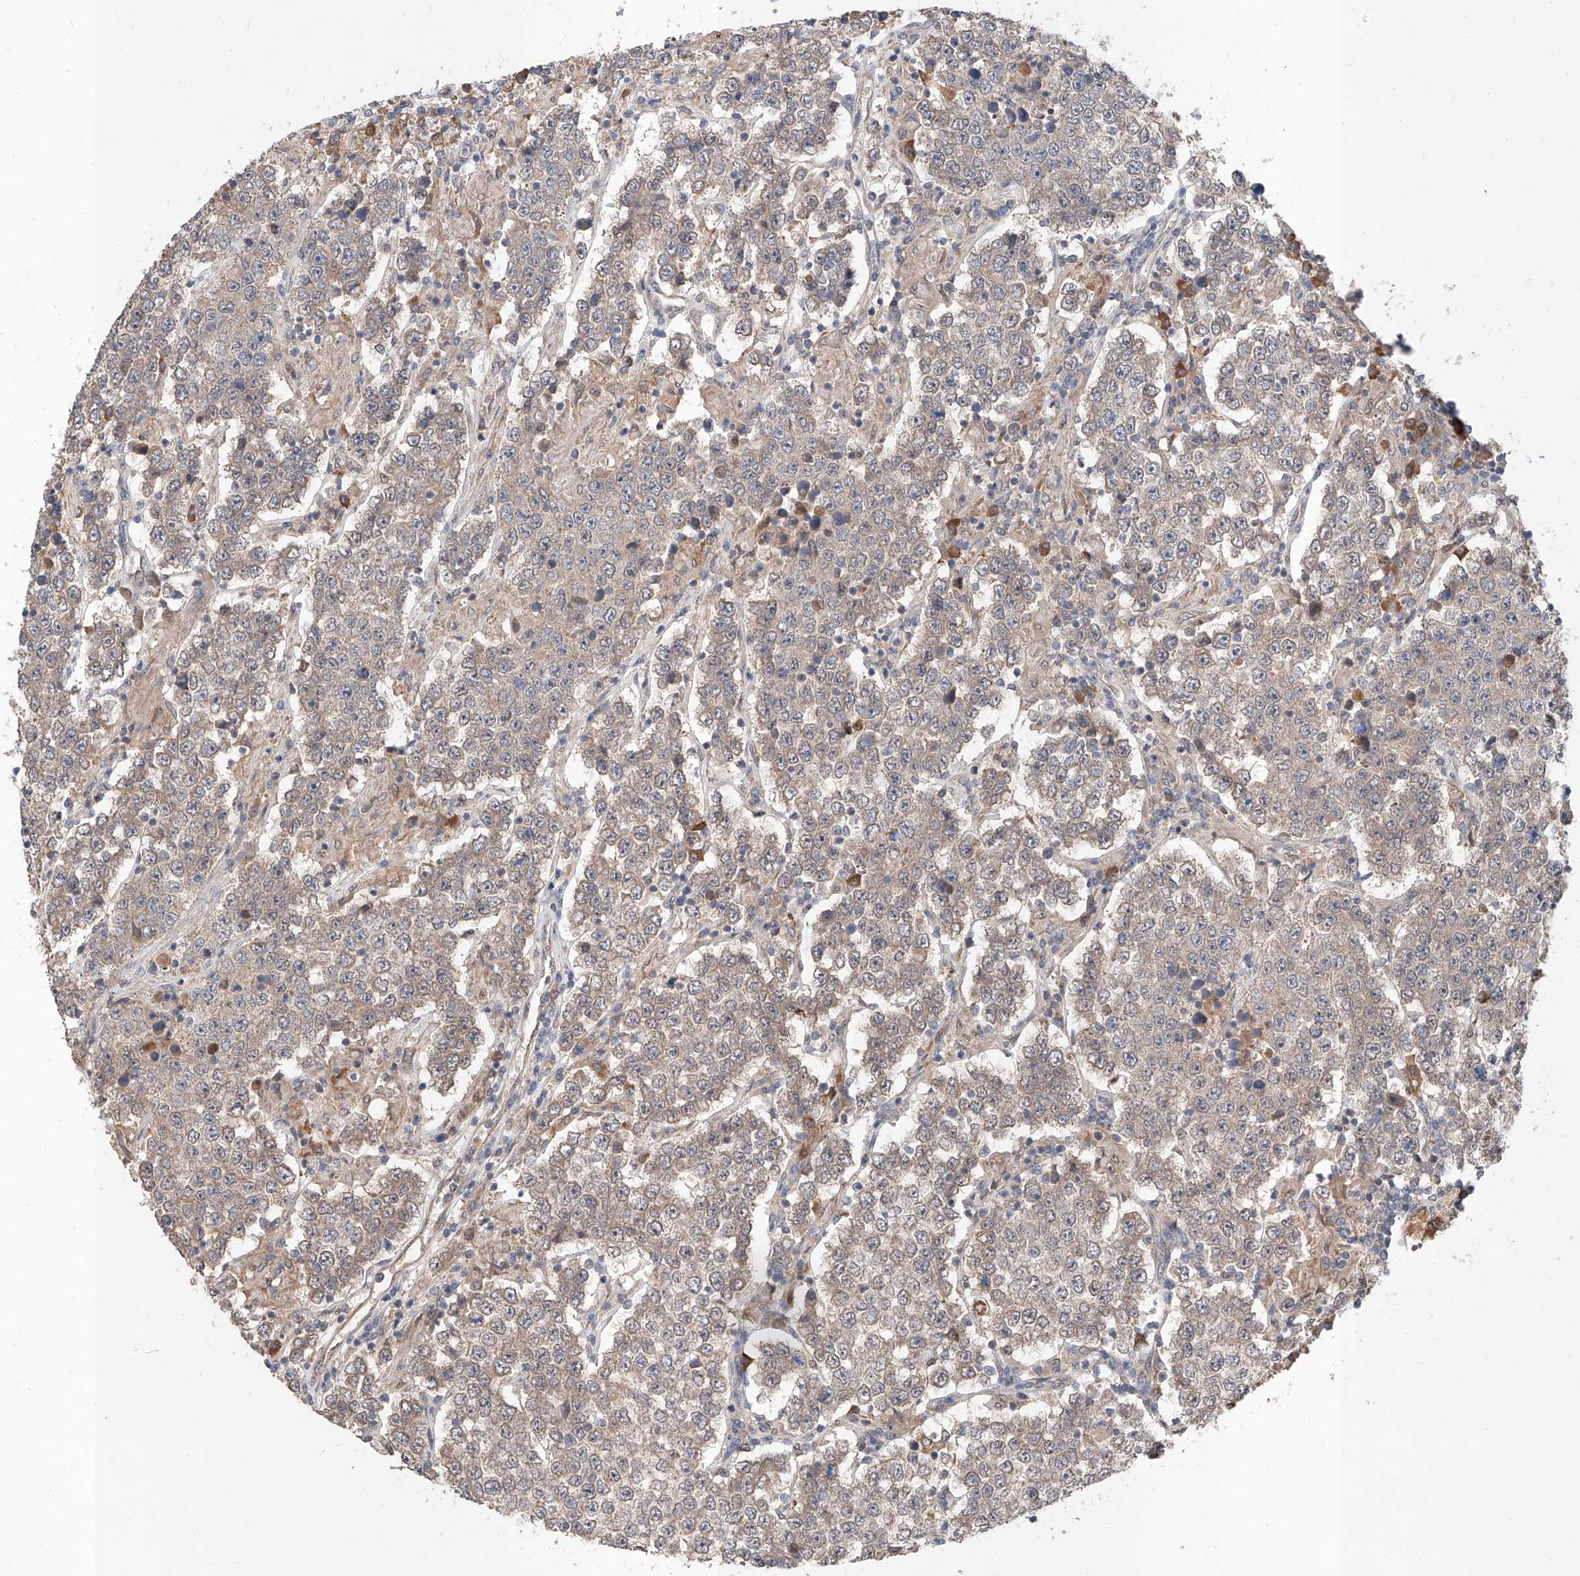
{"staining": {"intensity": "weak", "quantity": "<25%", "location": "nuclear"}, "tissue": "testis cancer", "cell_type": "Tumor cells", "image_type": "cancer", "snomed": [{"axis": "morphology", "description": "Normal tissue, NOS"}, {"axis": "morphology", "description": "Urothelial carcinoma, High grade"}, {"axis": "morphology", "description": "Seminoma, NOS"}, {"axis": "morphology", "description": "Carcinoma, Embryonal, NOS"}, {"axis": "topography", "description": "Urinary bladder"}, {"axis": "topography", "description": "Testis"}], "caption": "Immunohistochemistry (IHC) of human testis cancer exhibits no positivity in tumor cells.", "gene": "CARMIL3", "patient": {"sex": "male", "age": 41}}